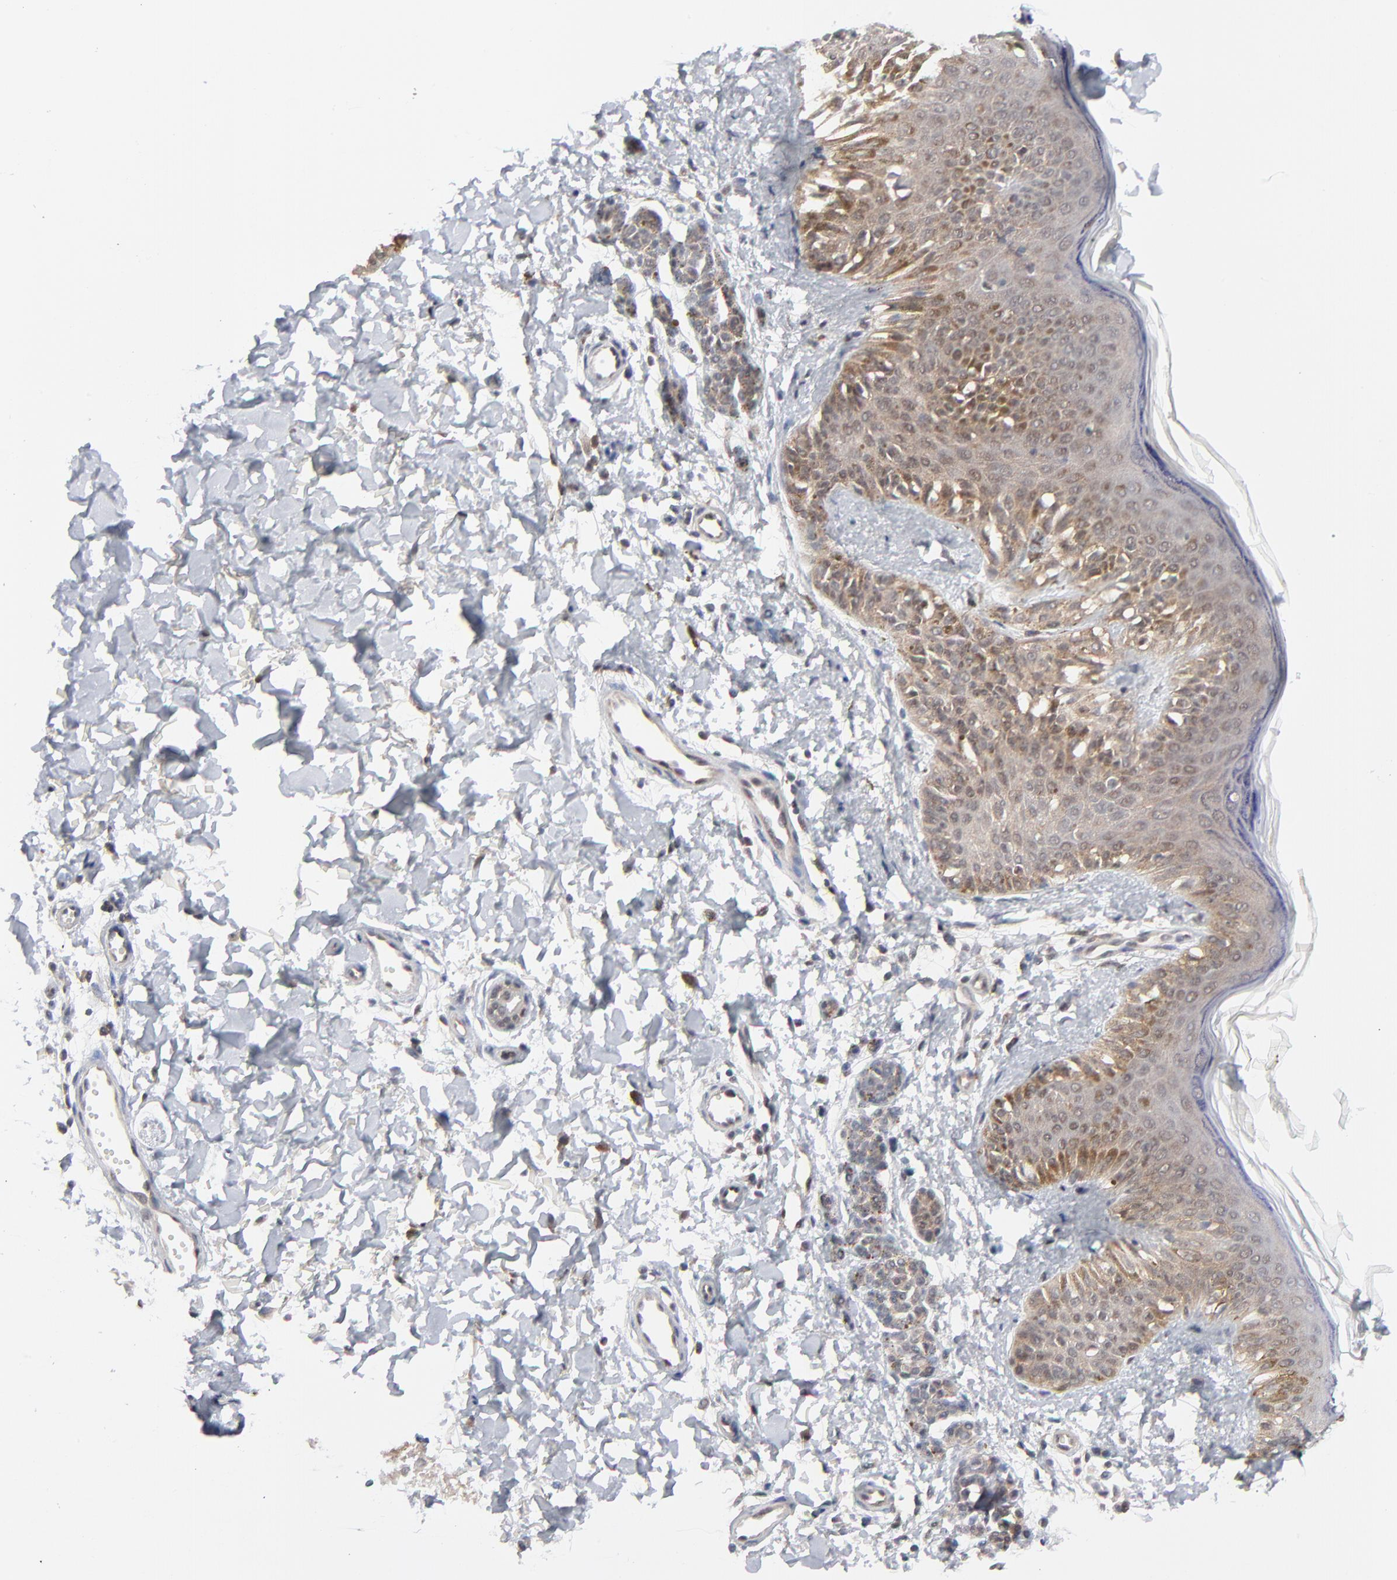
{"staining": {"intensity": "weak", "quantity": ">75%", "location": "cytoplasmic/membranous"}, "tissue": "melanoma", "cell_type": "Tumor cells", "image_type": "cancer", "snomed": [{"axis": "morphology", "description": "Normal tissue, NOS"}, {"axis": "morphology", "description": "Malignant melanoma, NOS"}, {"axis": "topography", "description": "Skin"}], "caption": "Immunohistochemical staining of human melanoma shows low levels of weak cytoplasmic/membranous staining in about >75% of tumor cells.", "gene": "RPS6KB1", "patient": {"sex": "male", "age": 83}}